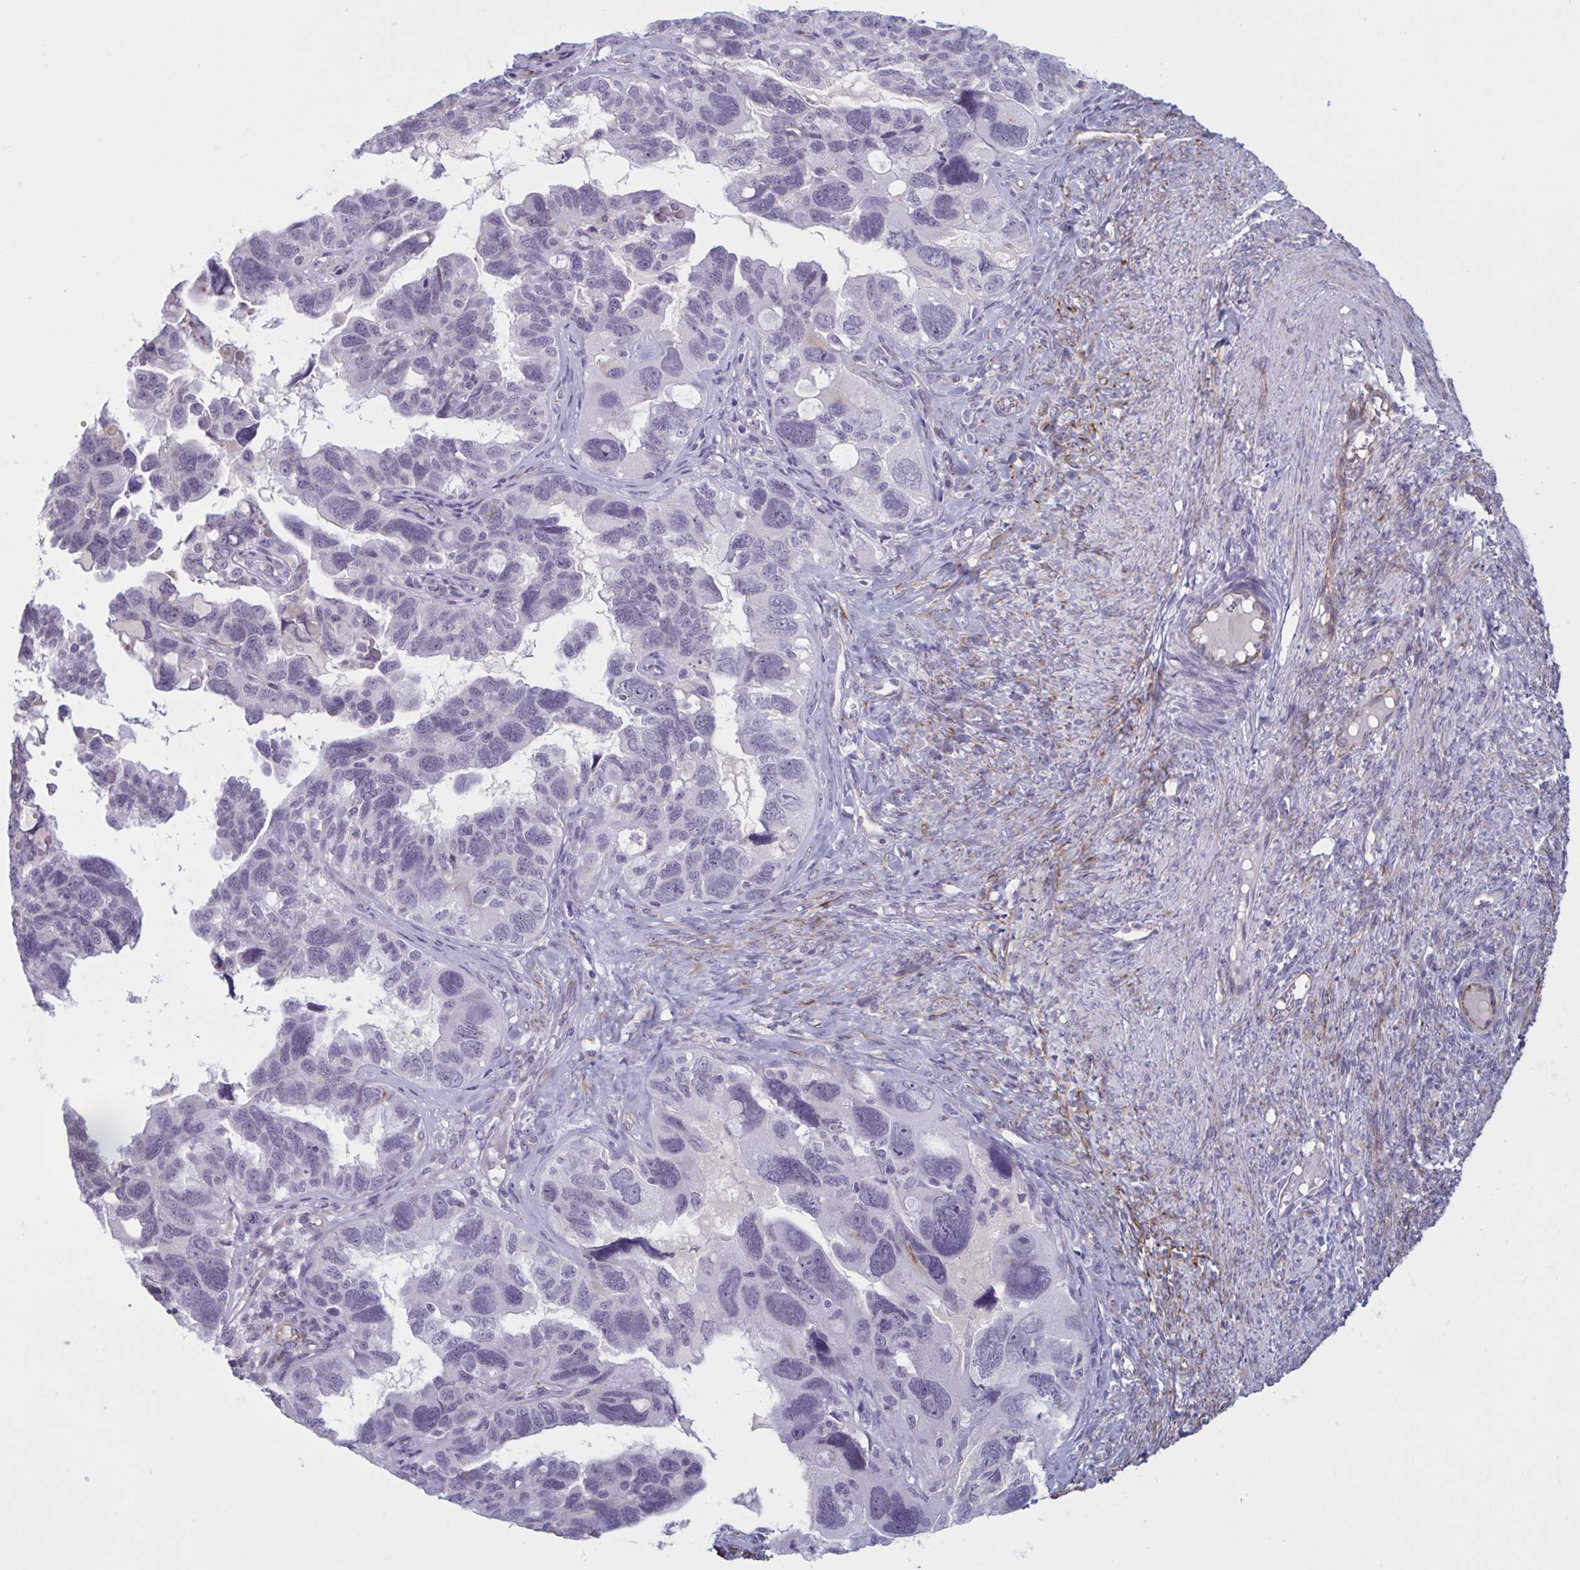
{"staining": {"intensity": "negative", "quantity": "none", "location": "none"}, "tissue": "ovarian cancer", "cell_type": "Tumor cells", "image_type": "cancer", "snomed": [{"axis": "morphology", "description": "Cystadenocarcinoma, serous, NOS"}, {"axis": "topography", "description": "Ovary"}], "caption": "Ovarian cancer (serous cystadenocarcinoma) stained for a protein using immunohistochemistry demonstrates no positivity tumor cells.", "gene": "OR1L3", "patient": {"sex": "female", "age": 60}}